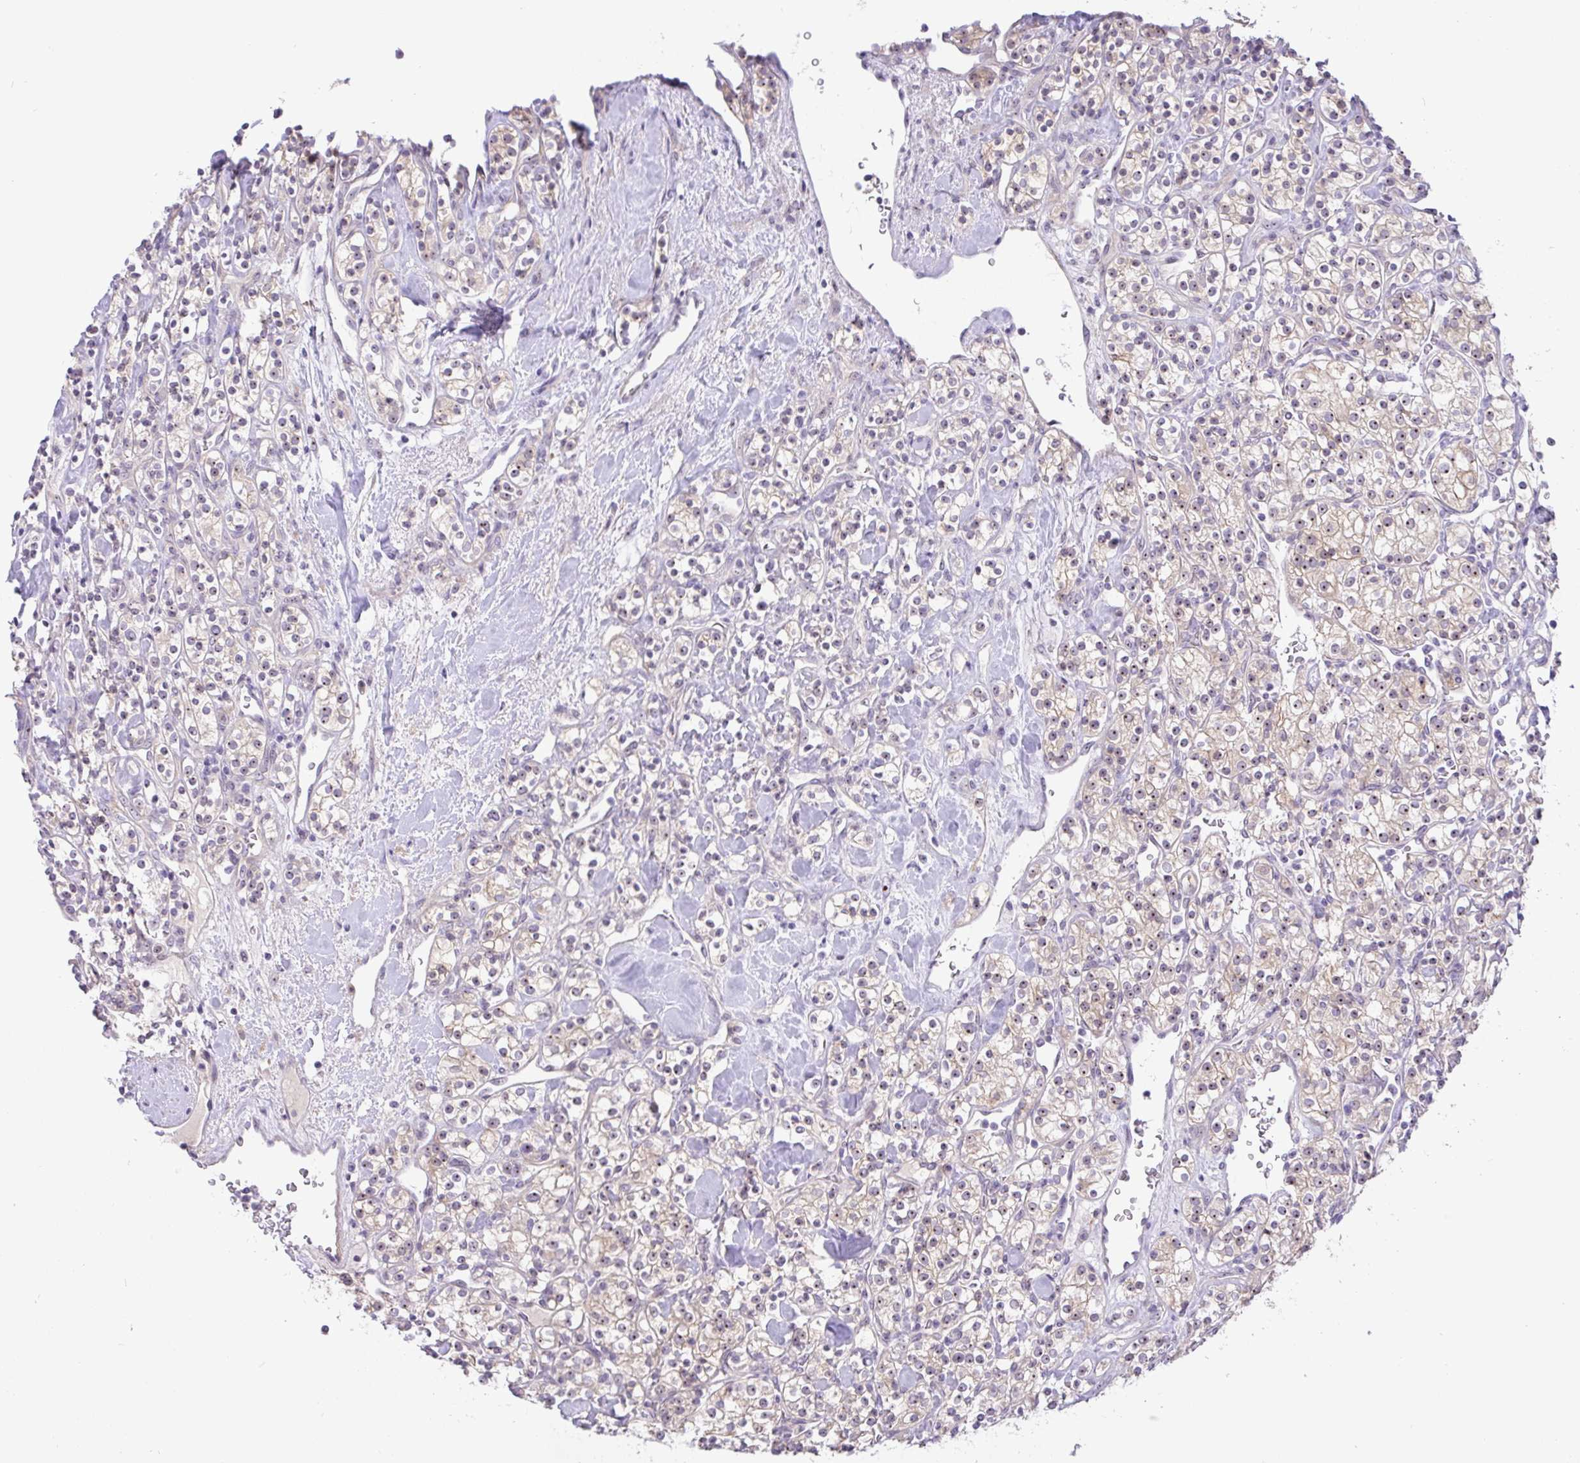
{"staining": {"intensity": "weak", "quantity": "25%-75%", "location": "cytoplasmic/membranous,nuclear"}, "tissue": "renal cancer", "cell_type": "Tumor cells", "image_type": "cancer", "snomed": [{"axis": "morphology", "description": "Adenocarcinoma, NOS"}, {"axis": "topography", "description": "Kidney"}], "caption": "Immunohistochemistry of renal cancer displays low levels of weak cytoplasmic/membranous and nuclear positivity in approximately 25%-75% of tumor cells. (DAB IHC, brown staining for protein, blue staining for nuclei).", "gene": "MXRA8", "patient": {"sex": "male", "age": 77}}